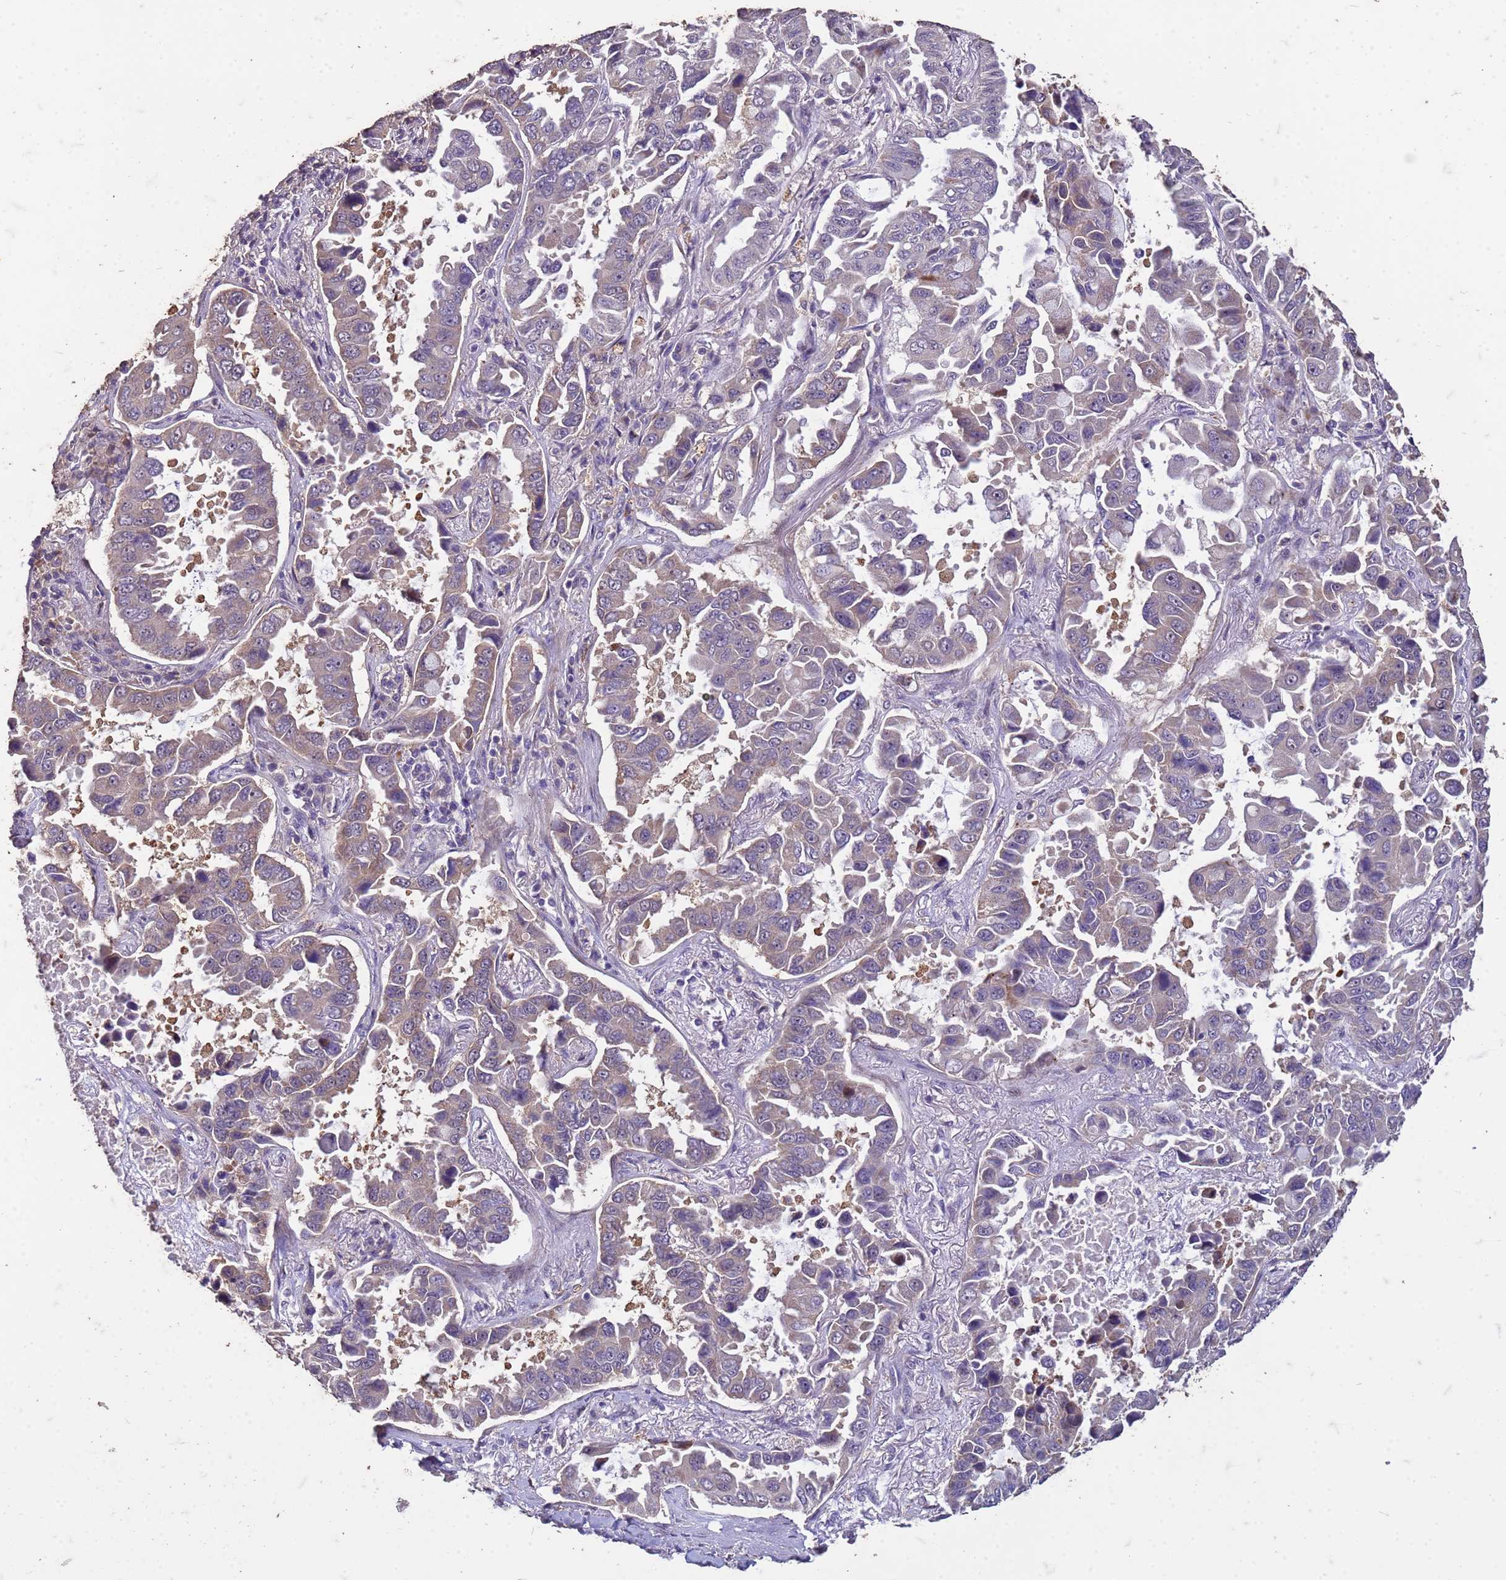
{"staining": {"intensity": "negative", "quantity": "none", "location": "none"}, "tissue": "lung cancer", "cell_type": "Tumor cells", "image_type": "cancer", "snomed": [{"axis": "morphology", "description": "Adenocarcinoma, NOS"}, {"axis": "topography", "description": "Lung"}], "caption": "A high-resolution histopathology image shows immunohistochemistry (IHC) staining of lung cancer, which displays no significant staining in tumor cells.", "gene": "FAM184B", "patient": {"sex": "male", "age": 64}}